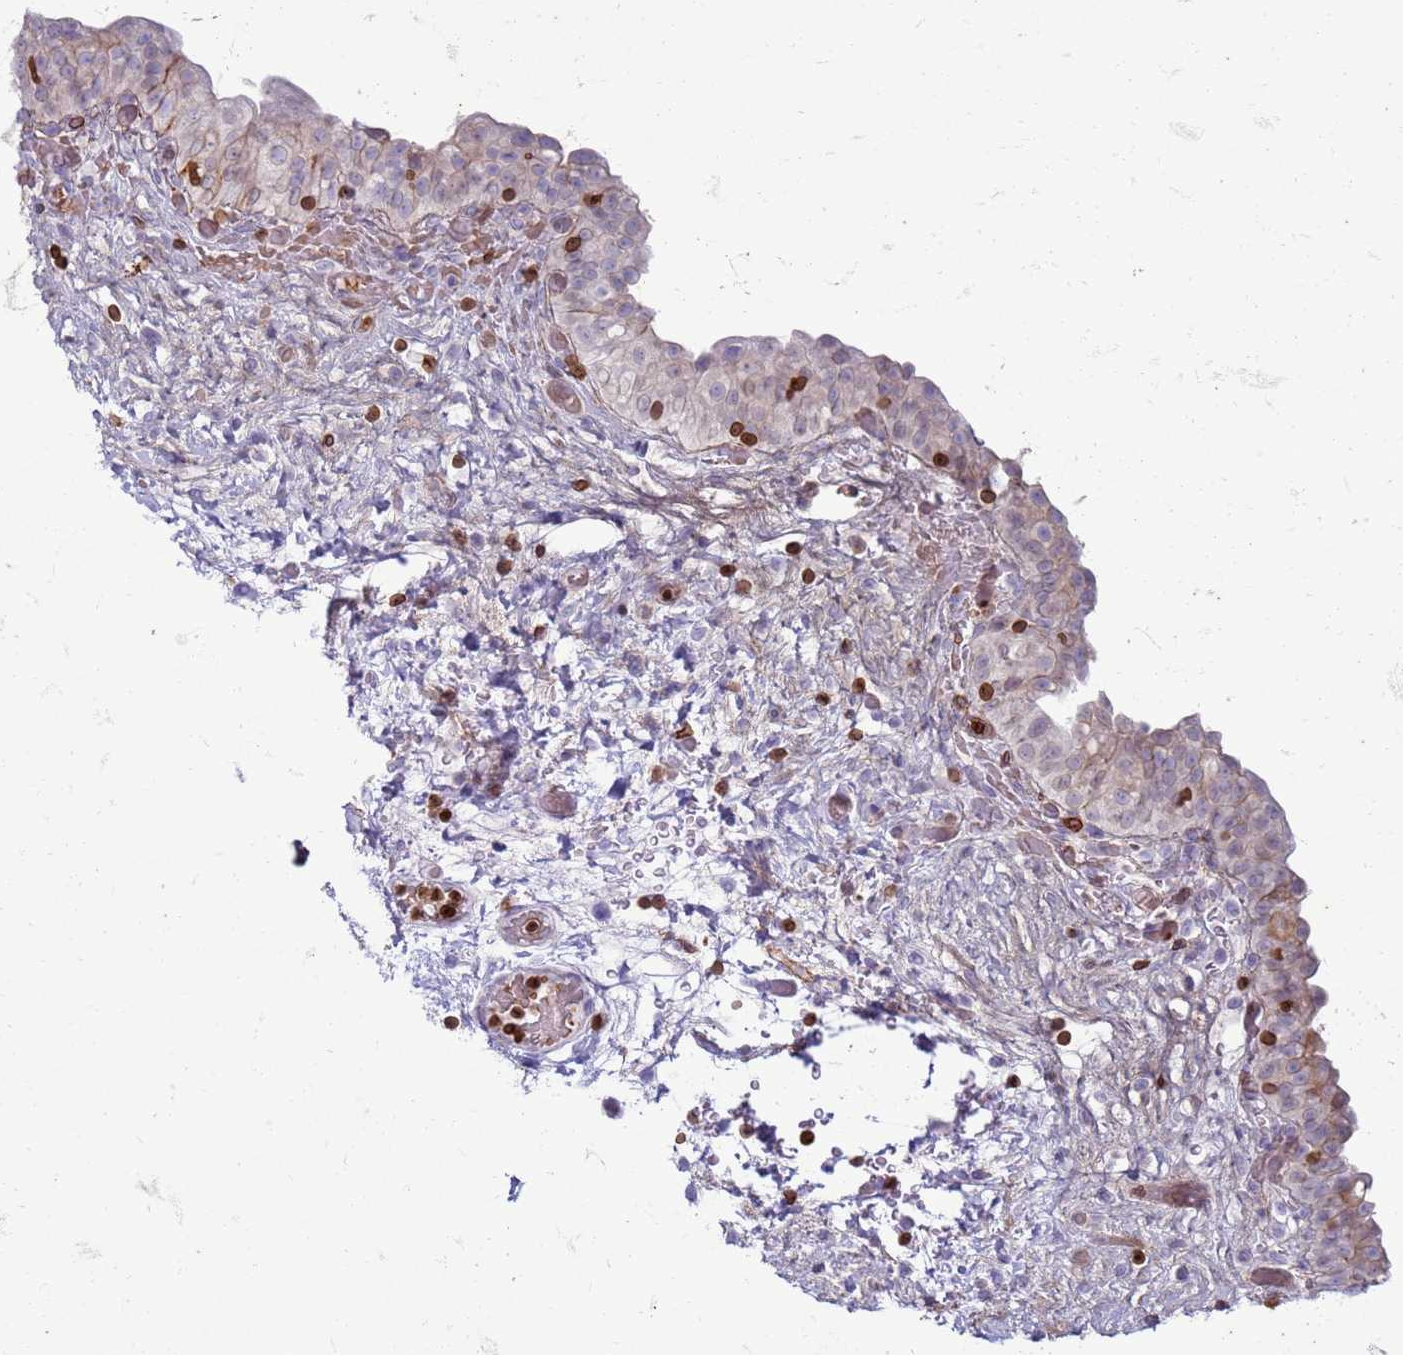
{"staining": {"intensity": "moderate", "quantity": "<25%", "location": "cytoplasmic/membranous,nuclear"}, "tissue": "urinary bladder", "cell_type": "Urothelial cells", "image_type": "normal", "snomed": [{"axis": "morphology", "description": "Normal tissue, NOS"}, {"axis": "topography", "description": "Urinary bladder"}], "caption": "Immunohistochemical staining of unremarkable human urinary bladder displays <25% levels of moderate cytoplasmic/membranous,nuclear protein staining in about <25% of urothelial cells. (DAB (3,3'-diaminobenzidine) = brown stain, brightfield microscopy at high magnification).", "gene": "METTL25B", "patient": {"sex": "male", "age": 69}}